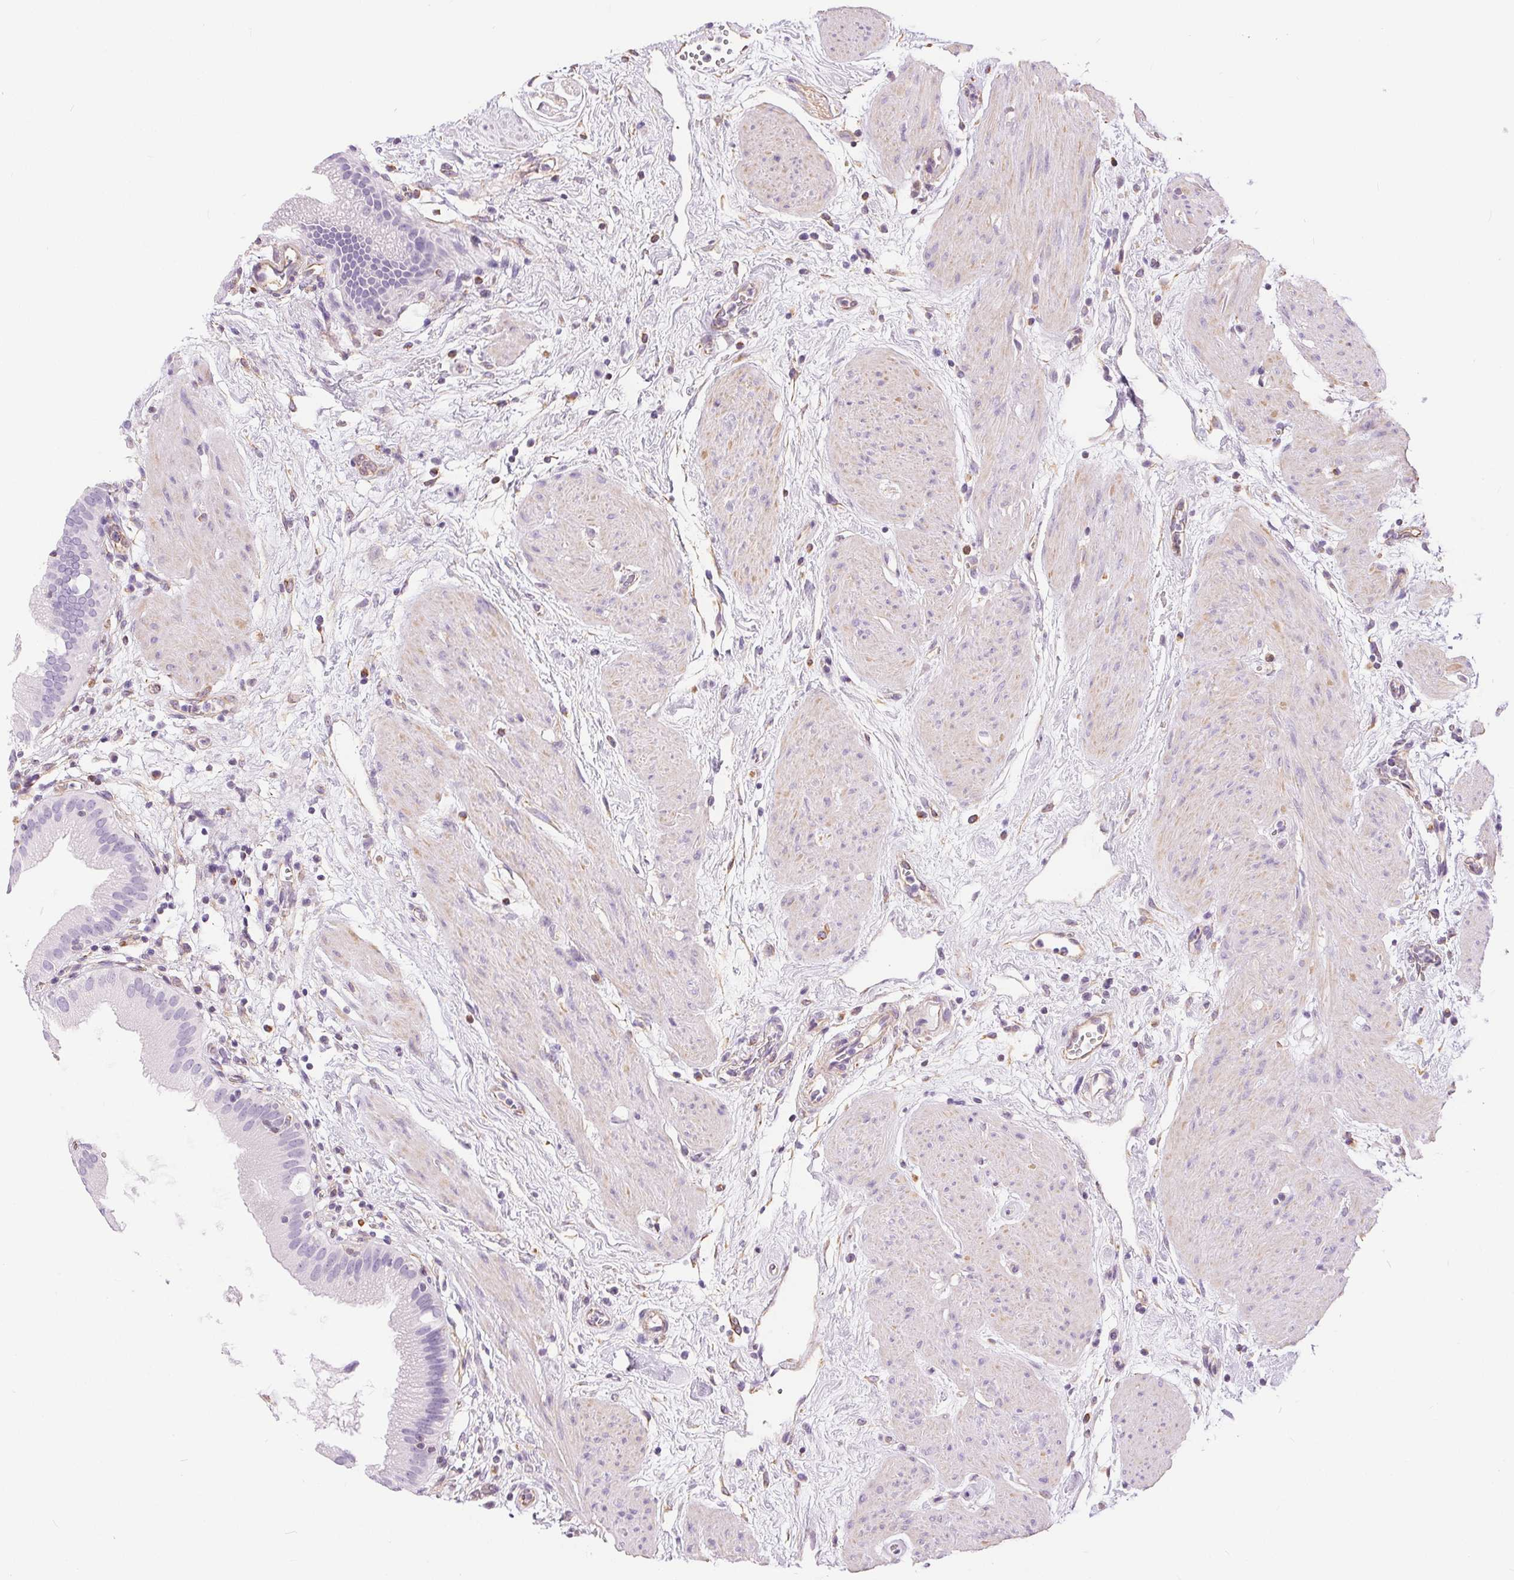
{"staining": {"intensity": "negative", "quantity": "none", "location": "none"}, "tissue": "gallbladder", "cell_type": "Glandular cells", "image_type": "normal", "snomed": [{"axis": "morphology", "description": "Normal tissue, NOS"}, {"axis": "topography", "description": "Gallbladder"}], "caption": "Immunohistochemistry (IHC) photomicrograph of unremarkable human gallbladder stained for a protein (brown), which shows no expression in glandular cells.", "gene": "GFAP", "patient": {"sex": "female", "age": 65}}